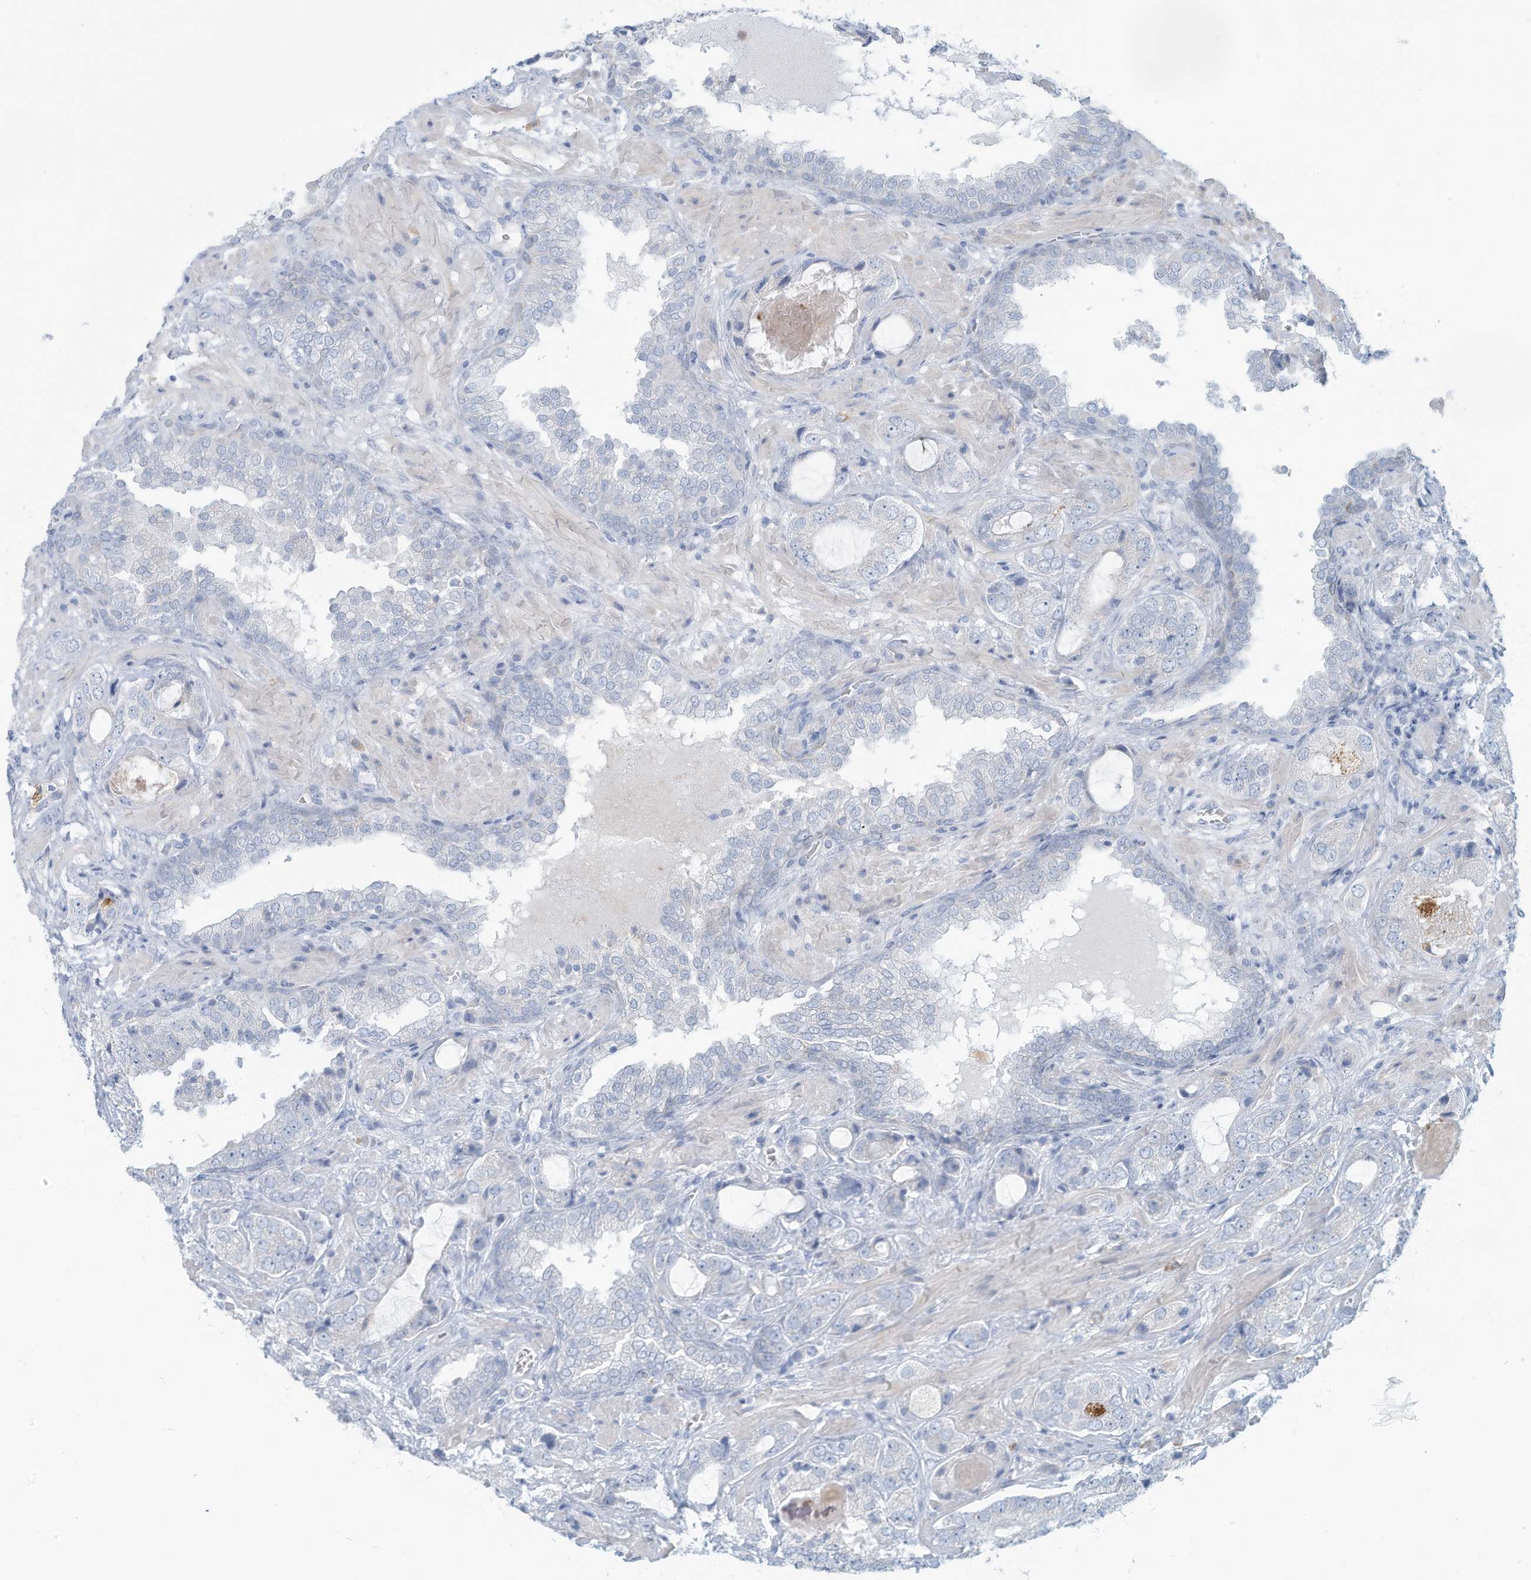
{"staining": {"intensity": "negative", "quantity": "none", "location": "none"}, "tissue": "prostate cancer", "cell_type": "Tumor cells", "image_type": "cancer", "snomed": [{"axis": "morphology", "description": "Normal tissue, NOS"}, {"axis": "morphology", "description": "Adenocarcinoma, High grade"}, {"axis": "topography", "description": "Prostate"}, {"axis": "topography", "description": "Peripheral nerve tissue"}], "caption": "High power microscopy image of an immunohistochemistry (IHC) histopathology image of prostate cancer, revealing no significant positivity in tumor cells.", "gene": "ERI2", "patient": {"sex": "male", "age": 59}}